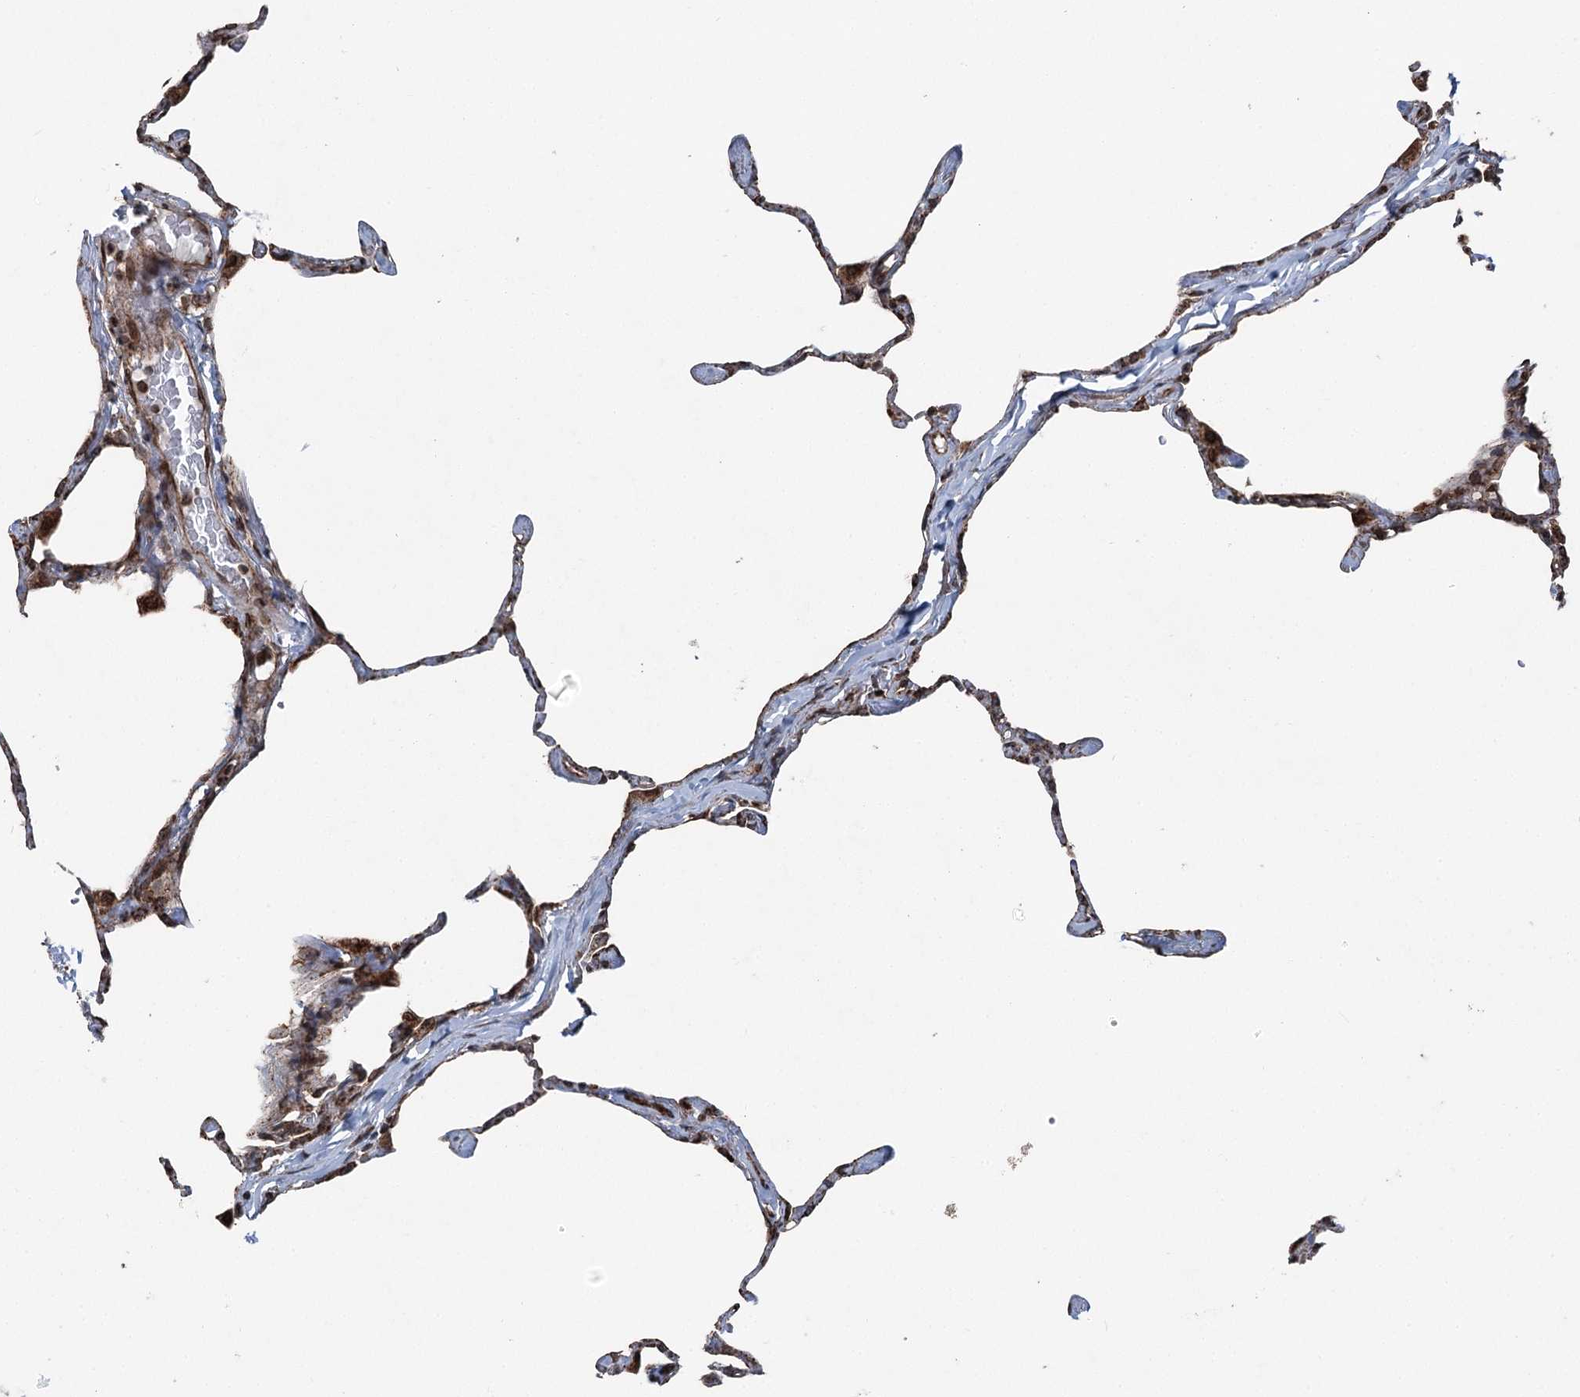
{"staining": {"intensity": "moderate", "quantity": ">75%", "location": "cytoplasmic/membranous,nuclear"}, "tissue": "lung", "cell_type": "Alveolar cells", "image_type": "normal", "snomed": [{"axis": "morphology", "description": "Normal tissue, NOS"}, {"axis": "topography", "description": "Lung"}], "caption": "This is a histology image of IHC staining of unremarkable lung, which shows moderate staining in the cytoplasmic/membranous,nuclear of alveolar cells.", "gene": "STEEP1", "patient": {"sex": "male", "age": 65}}